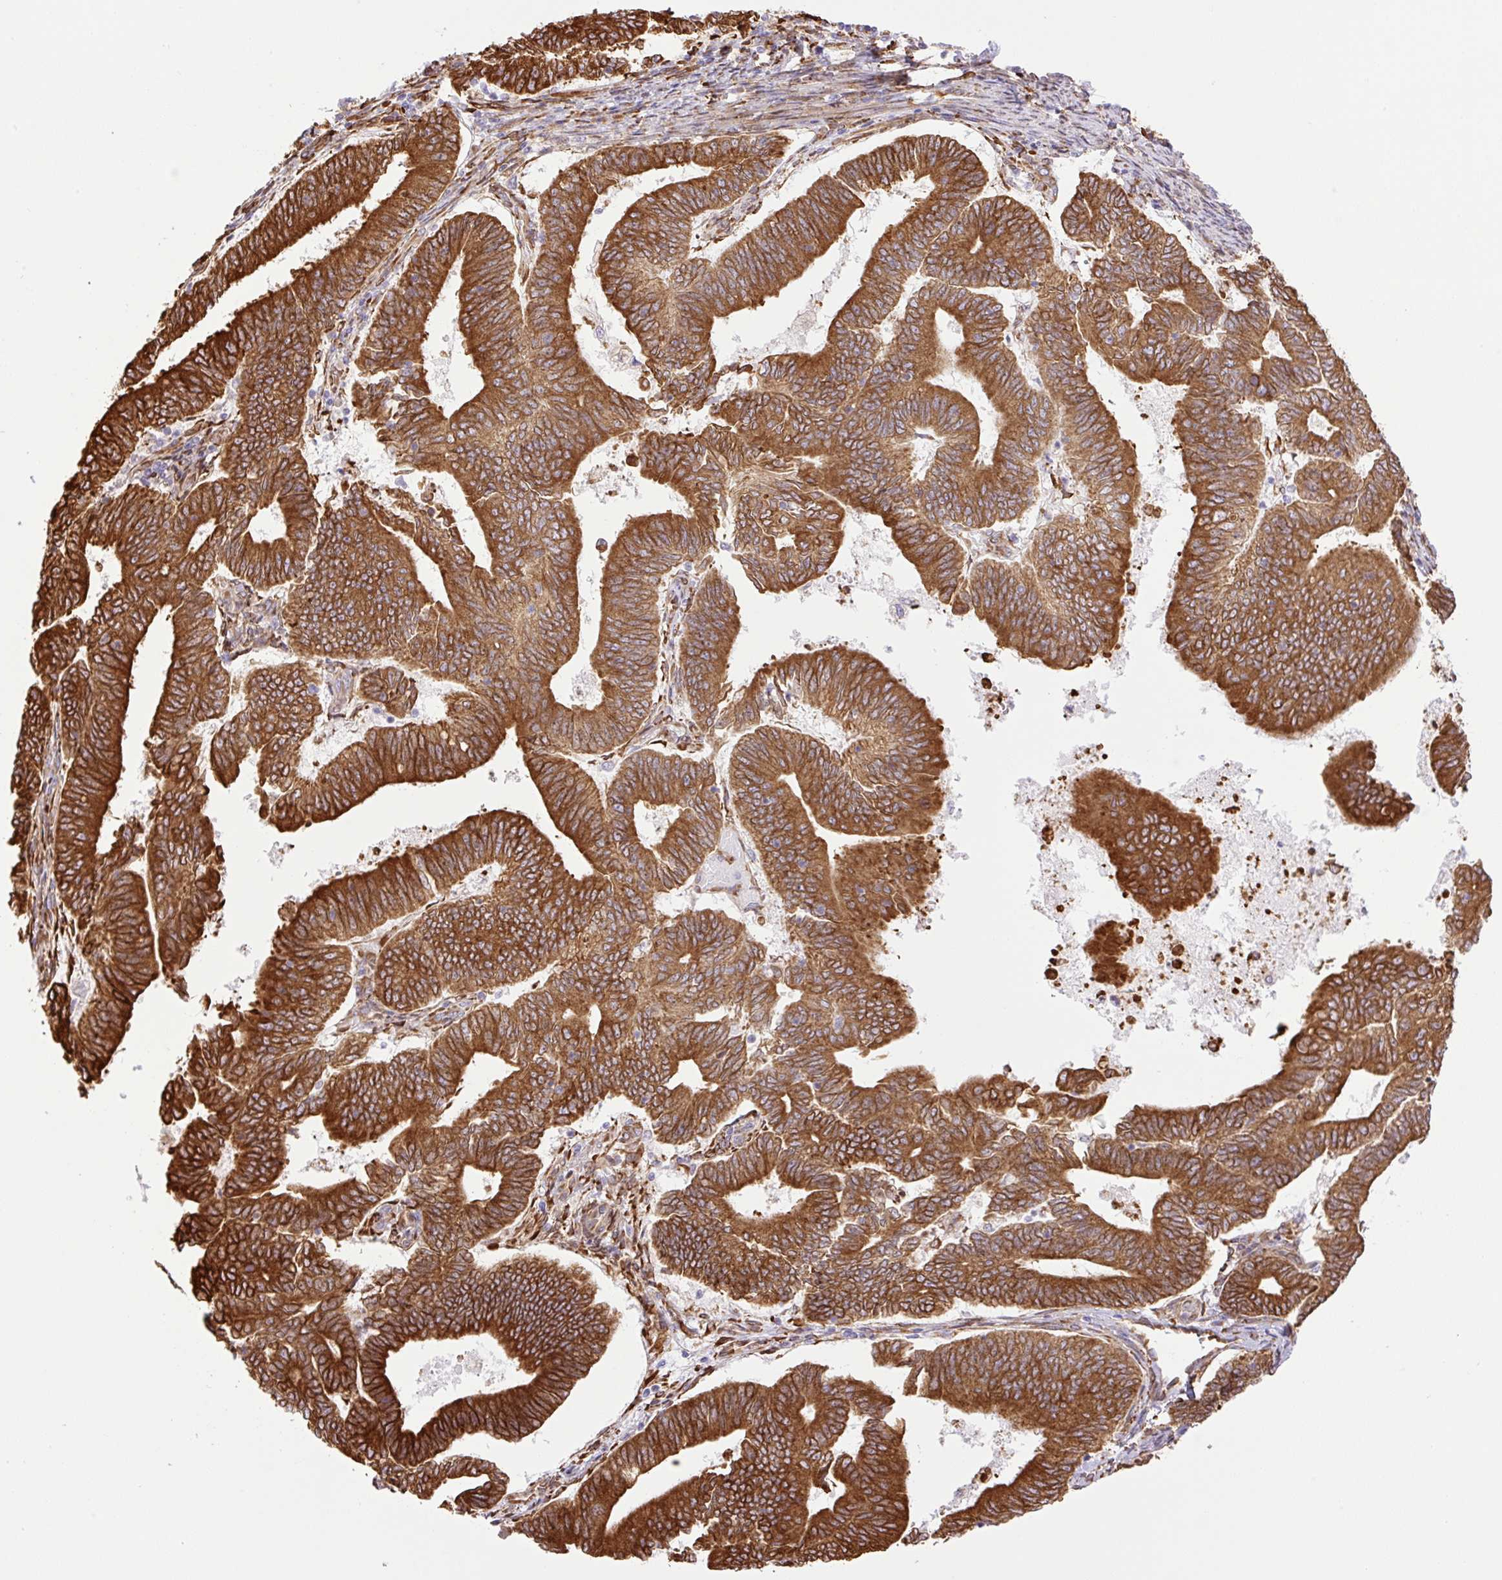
{"staining": {"intensity": "strong", "quantity": ">75%", "location": "cytoplasmic/membranous"}, "tissue": "endometrial cancer", "cell_type": "Tumor cells", "image_type": "cancer", "snomed": [{"axis": "morphology", "description": "Adenocarcinoma, NOS"}, {"axis": "topography", "description": "Endometrium"}], "caption": "Immunohistochemical staining of human adenocarcinoma (endometrial) displays high levels of strong cytoplasmic/membranous positivity in about >75% of tumor cells.", "gene": "RAB30", "patient": {"sex": "female", "age": 70}}